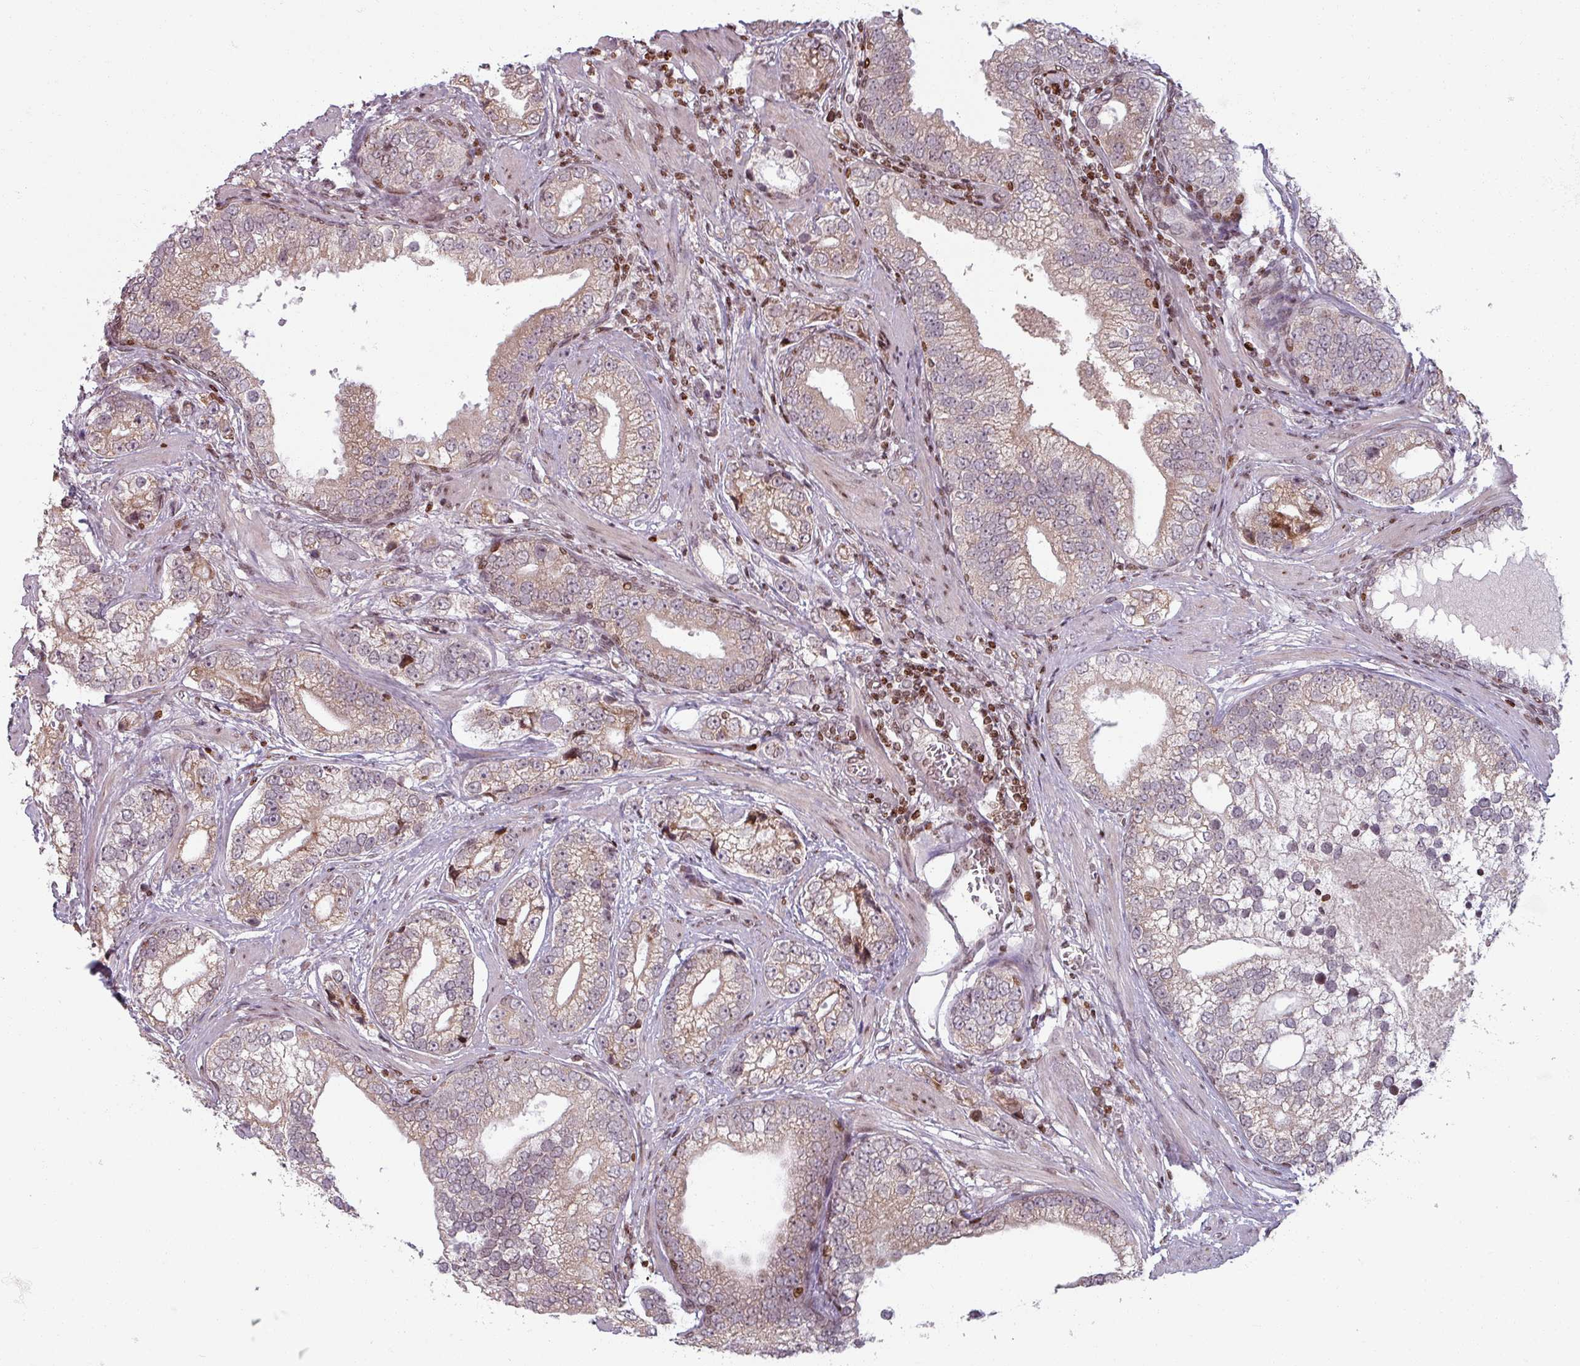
{"staining": {"intensity": "weak", "quantity": ">75%", "location": "cytoplasmic/membranous"}, "tissue": "prostate cancer", "cell_type": "Tumor cells", "image_type": "cancer", "snomed": [{"axis": "morphology", "description": "Adenocarcinoma, High grade"}, {"axis": "topography", "description": "Prostate"}], "caption": "Protein analysis of high-grade adenocarcinoma (prostate) tissue displays weak cytoplasmic/membranous staining in about >75% of tumor cells.", "gene": "NCOR1", "patient": {"sex": "male", "age": 75}}